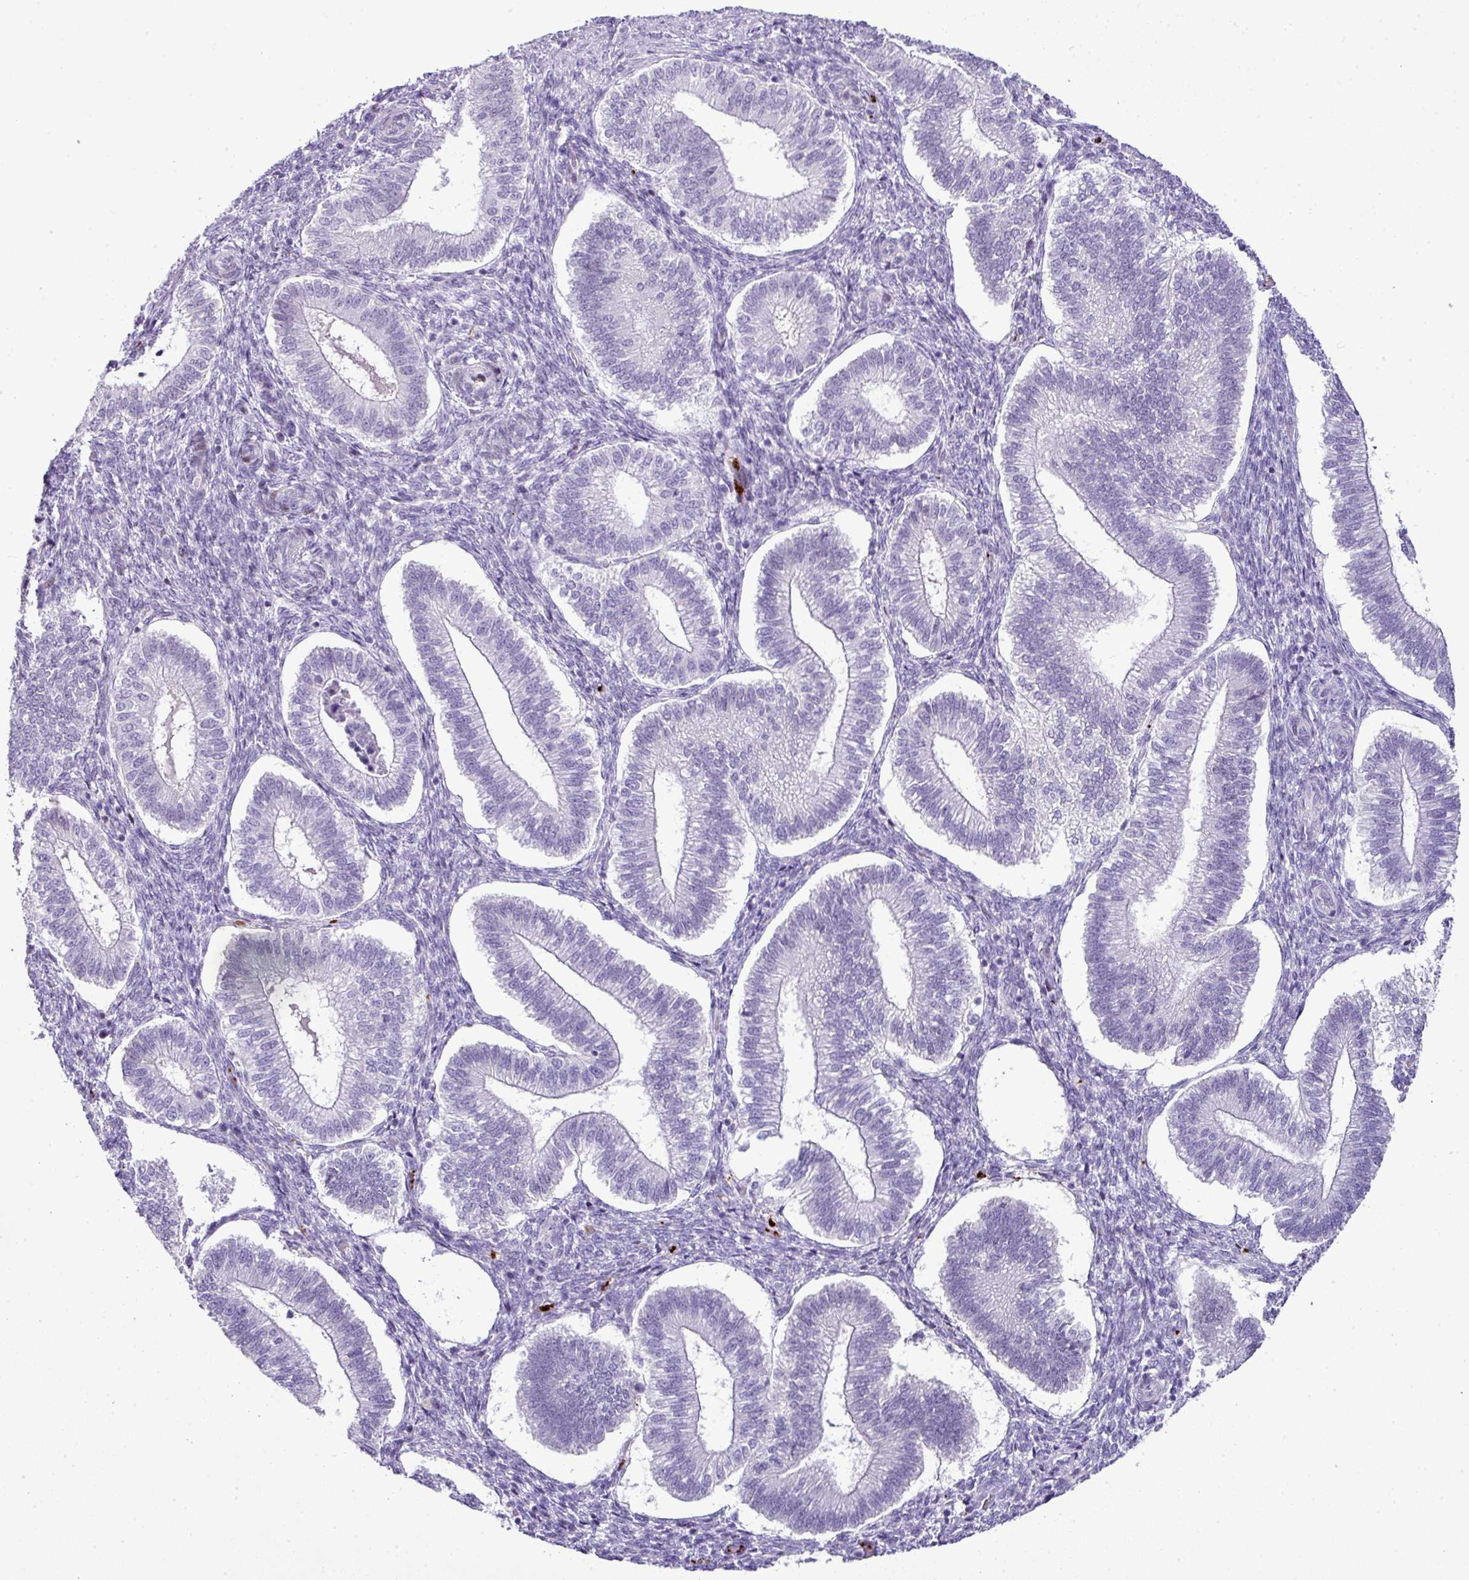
{"staining": {"intensity": "negative", "quantity": "none", "location": "none"}, "tissue": "endometrium", "cell_type": "Cells in endometrial stroma", "image_type": "normal", "snomed": [{"axis": "morphology", "description": "Normal tissue, NOS"}, {"axis": "topography", "description": "Endometrium"}], "caption": "An immunohistochemistry (IHC) image of benign endometrium is shown. There is no staining in cells in endometrial stroma of endometrium.", "gene": "CMTM5", "patient": {"sex": "female", "age": 25}}